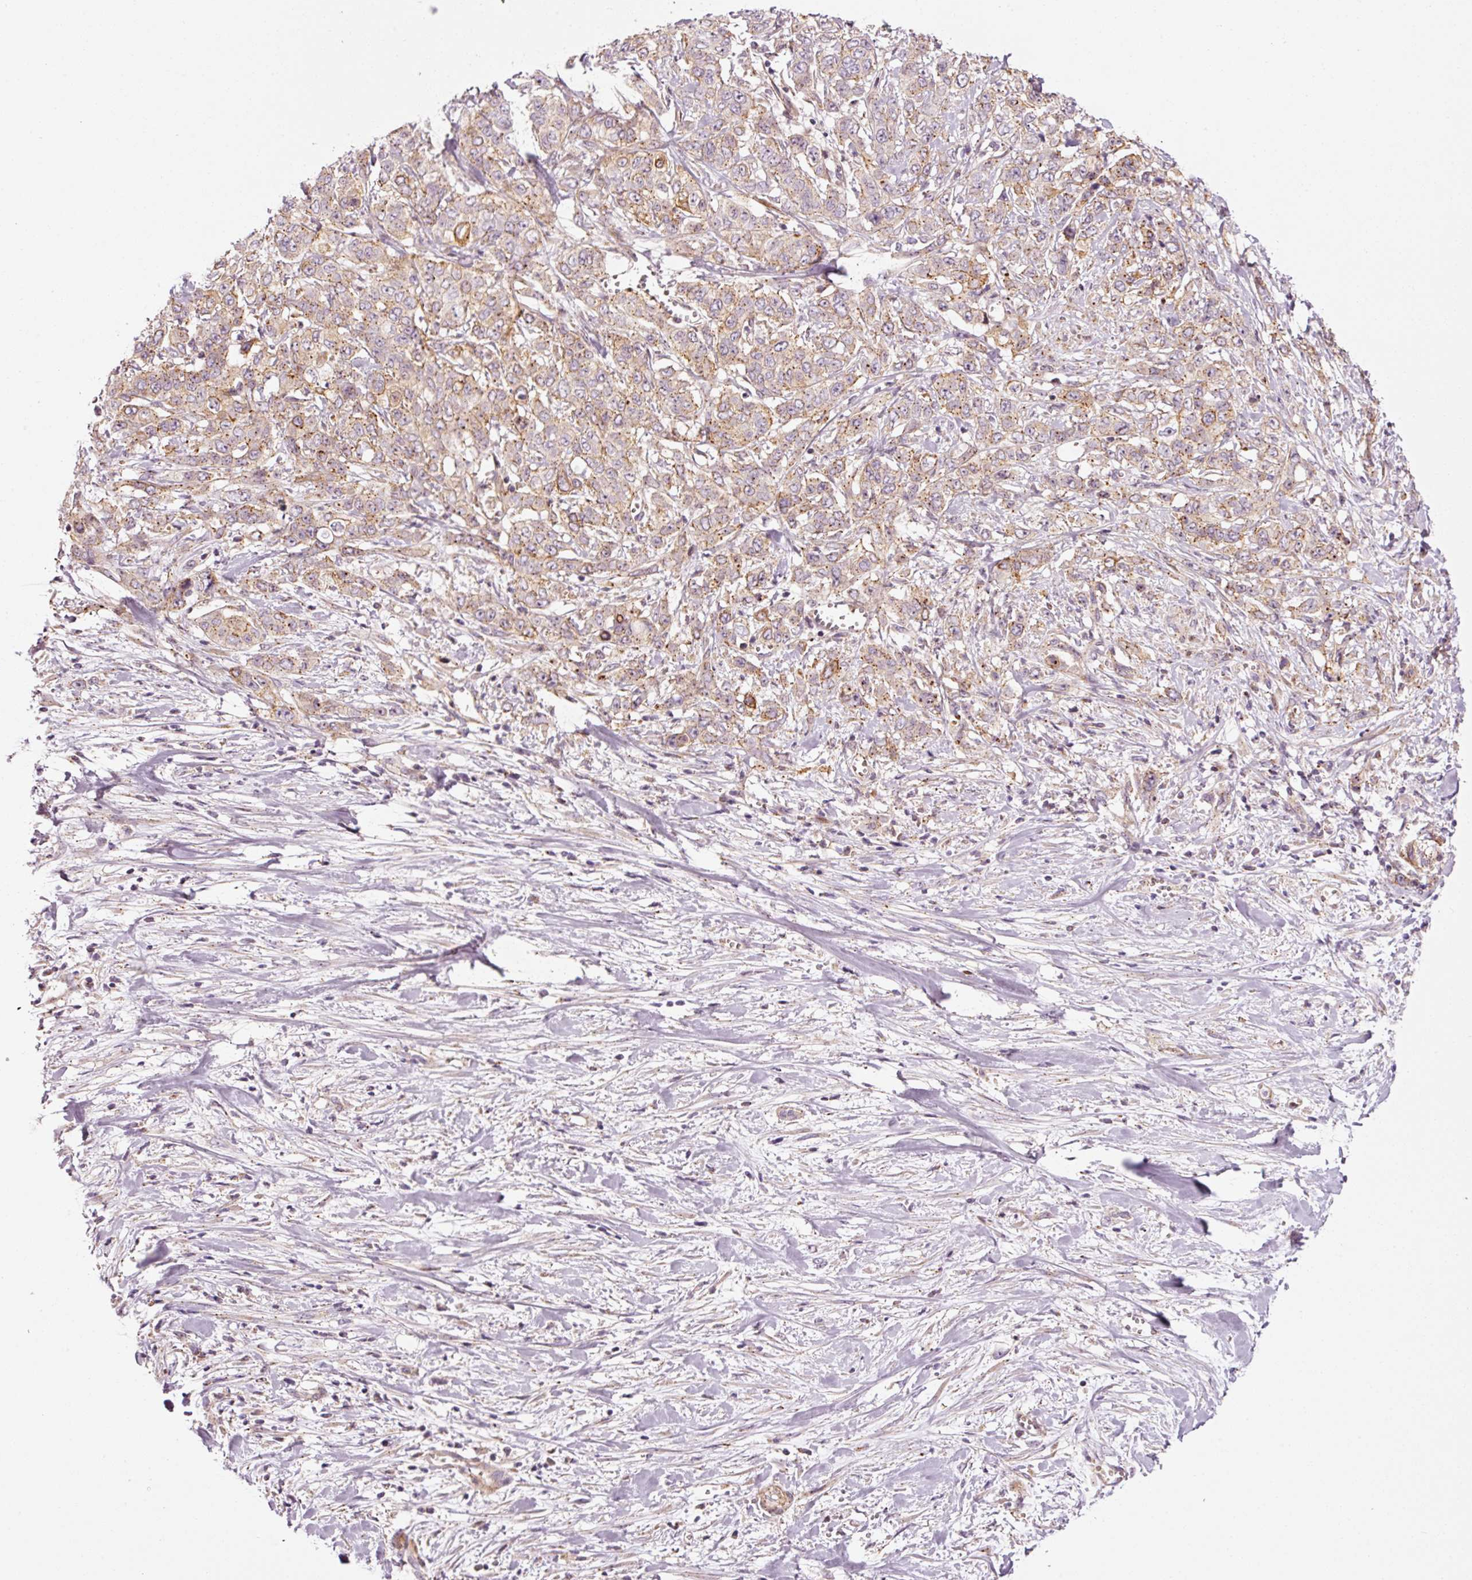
{"staining": {"intensity": "moderate", "quantity": "25%-75%", "location": "cytoplasmic/membranous"}, "tissue": "stomach cancer", "cell_type": "Tumor cells", "image_type": "cancer", "snomed": [{"axis": "morphology", "description": "Adenocarcinoma, NOS"}, {"axis": "topography", "description": "Stomach, upper"}], "caption": "Tumor cells reveal moderate cytoplasmic/membranous staining in approximately 25%-75% of cells in stomach adenocarcinoma.", "gene": "ANKRD20A1", "patient": {"sex": "male", "age": 62}}